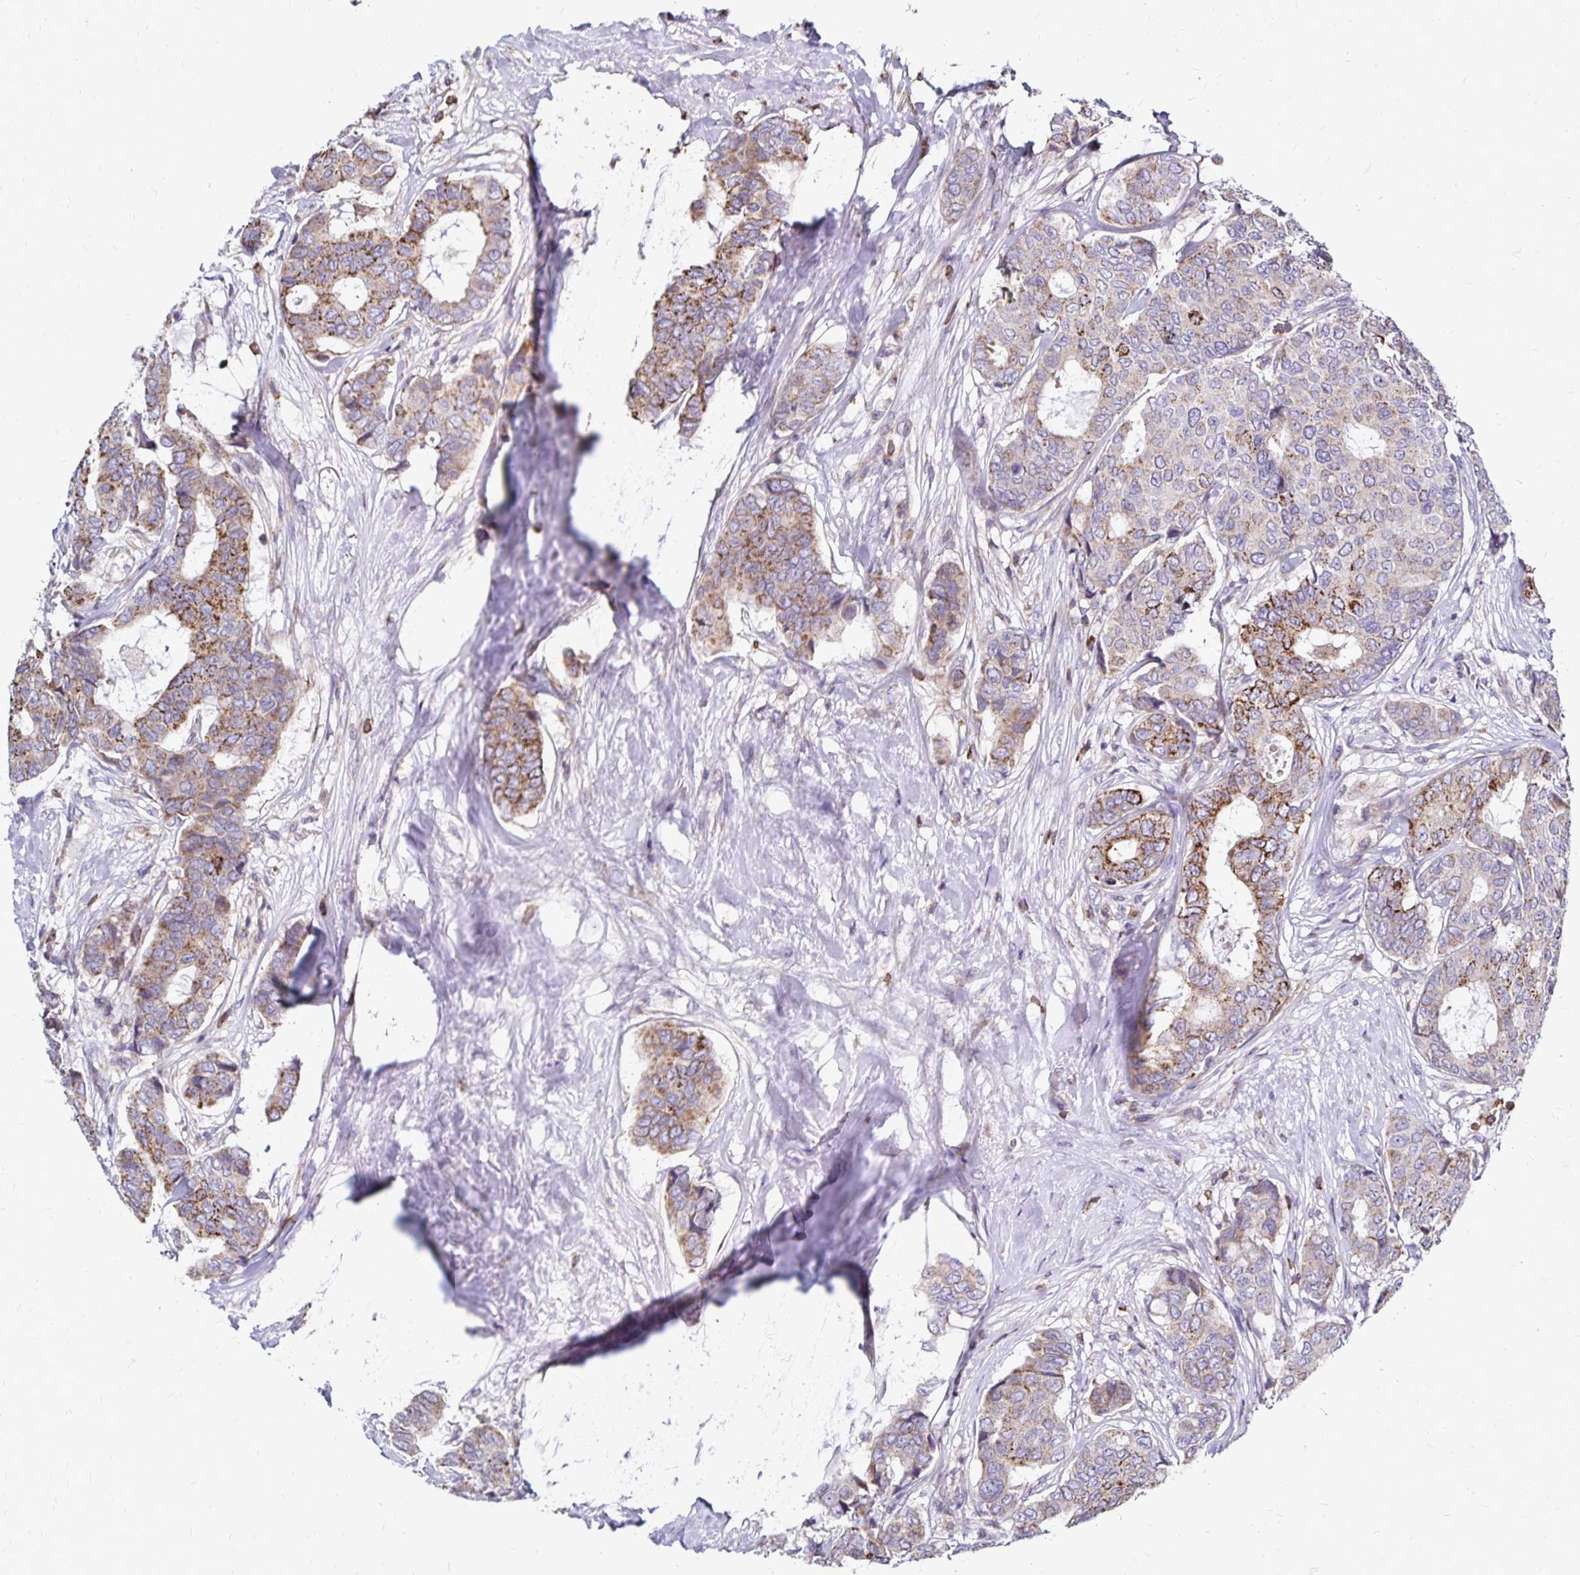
{"staining": {"intensity": "moderate", "quantity": ">75%", "location": "cytoplasmic/membranous"}, "tissue": "breast cancer", "cell_type": "Tumor cells", "image_type": "cancer", "snomed": [{"axis": "morphology", "description": "Duct carcinoma"}, {"axis": "topography", "description": "Breast"}], "caption": "Immunohistochemical staining of human breast cancer reveals medium levels of moderate cytoplasmic/membranous protein positivity in approximately >75% of tumor cells. Using DAB (3,3'-diaminobenzidine) (brown) and hematoxylin (blue) stains, captured at high magnification using brightfield microscopy.", "gene": "NAGPA", "patient": {"sex": "female", "age": 75}}